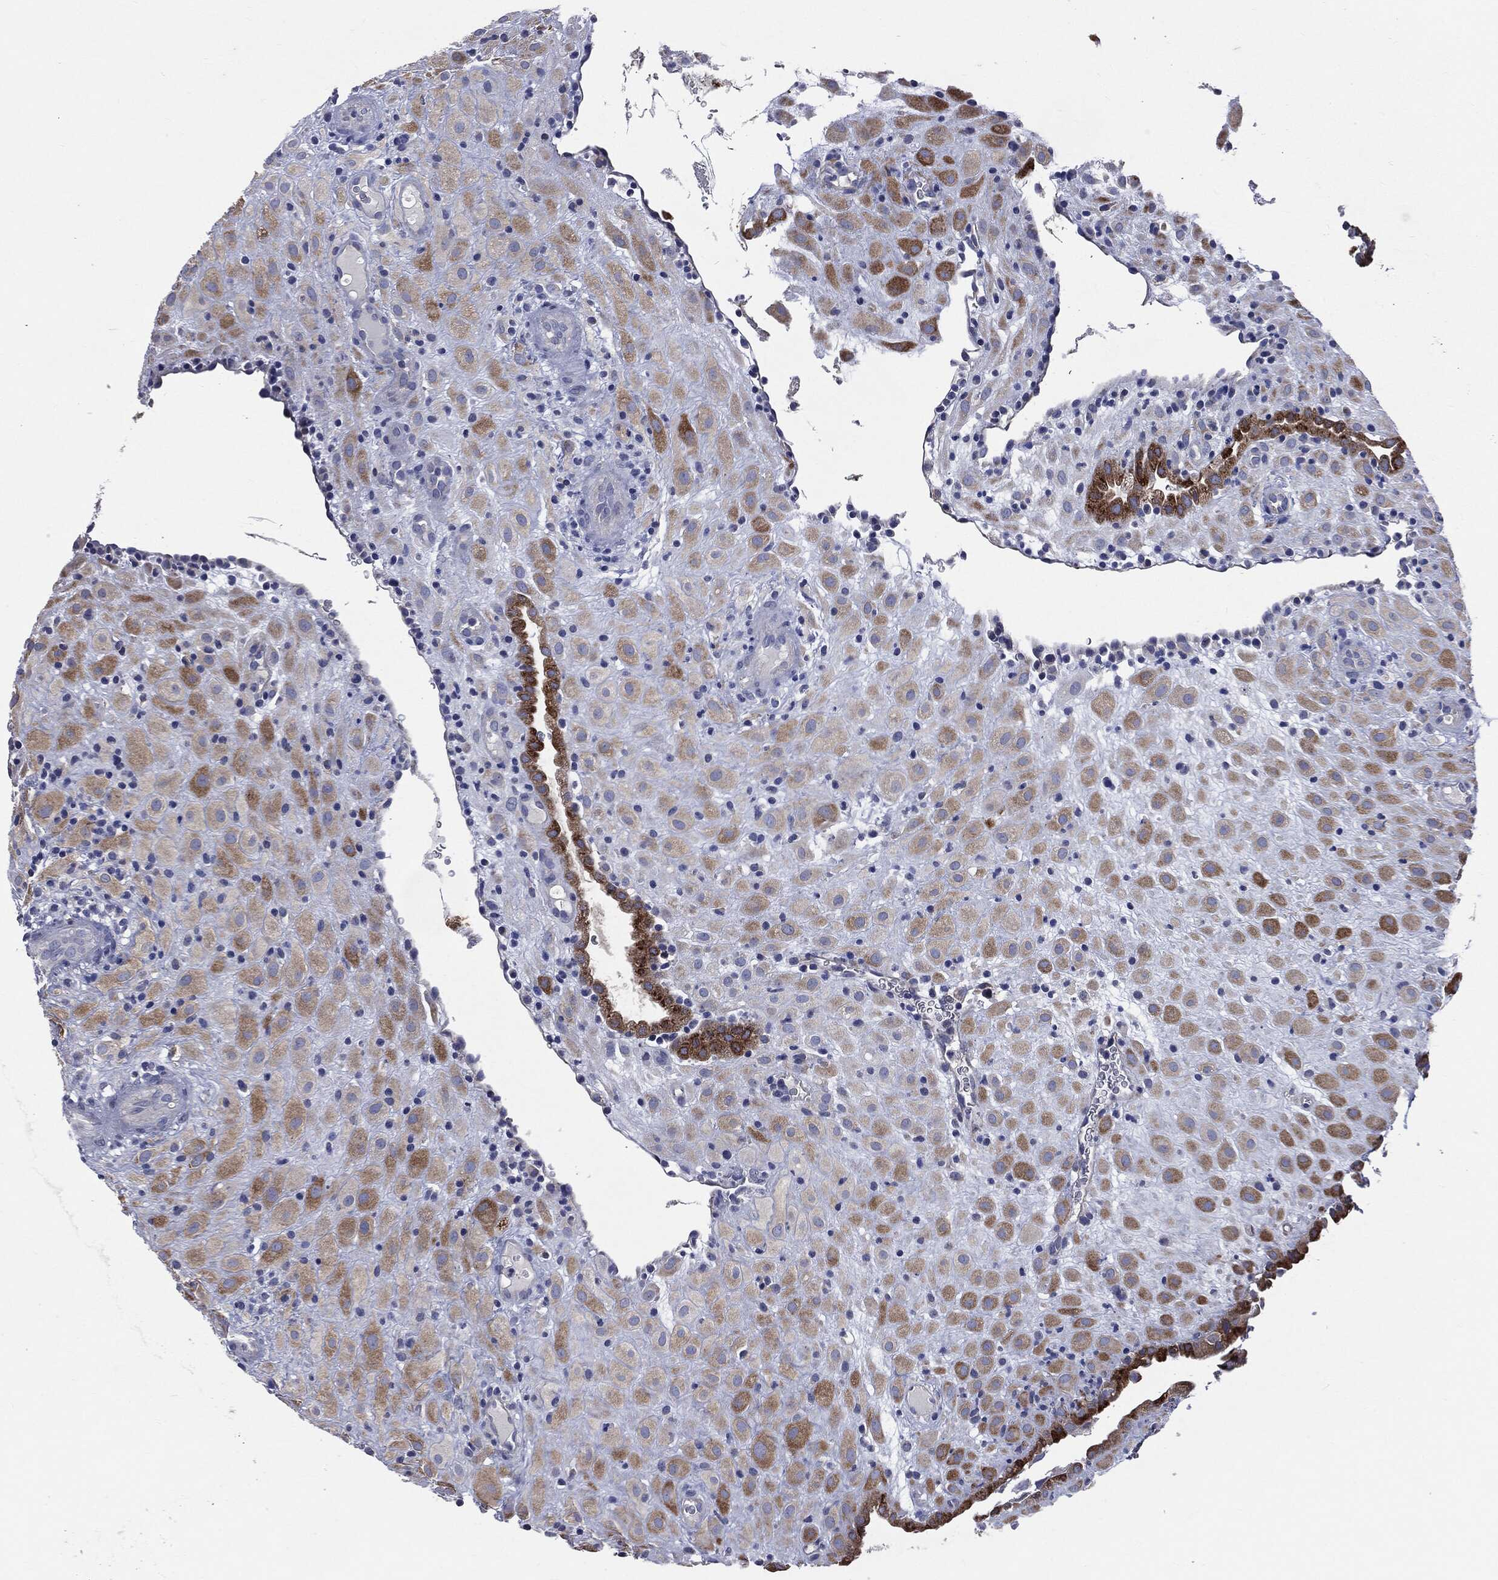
{"staining": {"intensity": "moderate", "quantity": "25%-75%", "location": "cytoplasmic/membranous"}, "tissue": "placenta", "cell_type": "Decidual cells", "image_type": "normal", "snomed": [{"axis": "morphology", "description": "Normal tissue, NOS"}, {"axis": "topography", "description": "Placenta"}], "caption": "An immunohistochemistry photomicrograph of unremarkable tissue is shown. Protein staining in brown highlights moderate cytoplasmic/membranous positivity in placenta within decidual cells. Nuclei are stained in blue.", "gene": "PTGS2", "patient": {"sex": "female", "age": 19}}